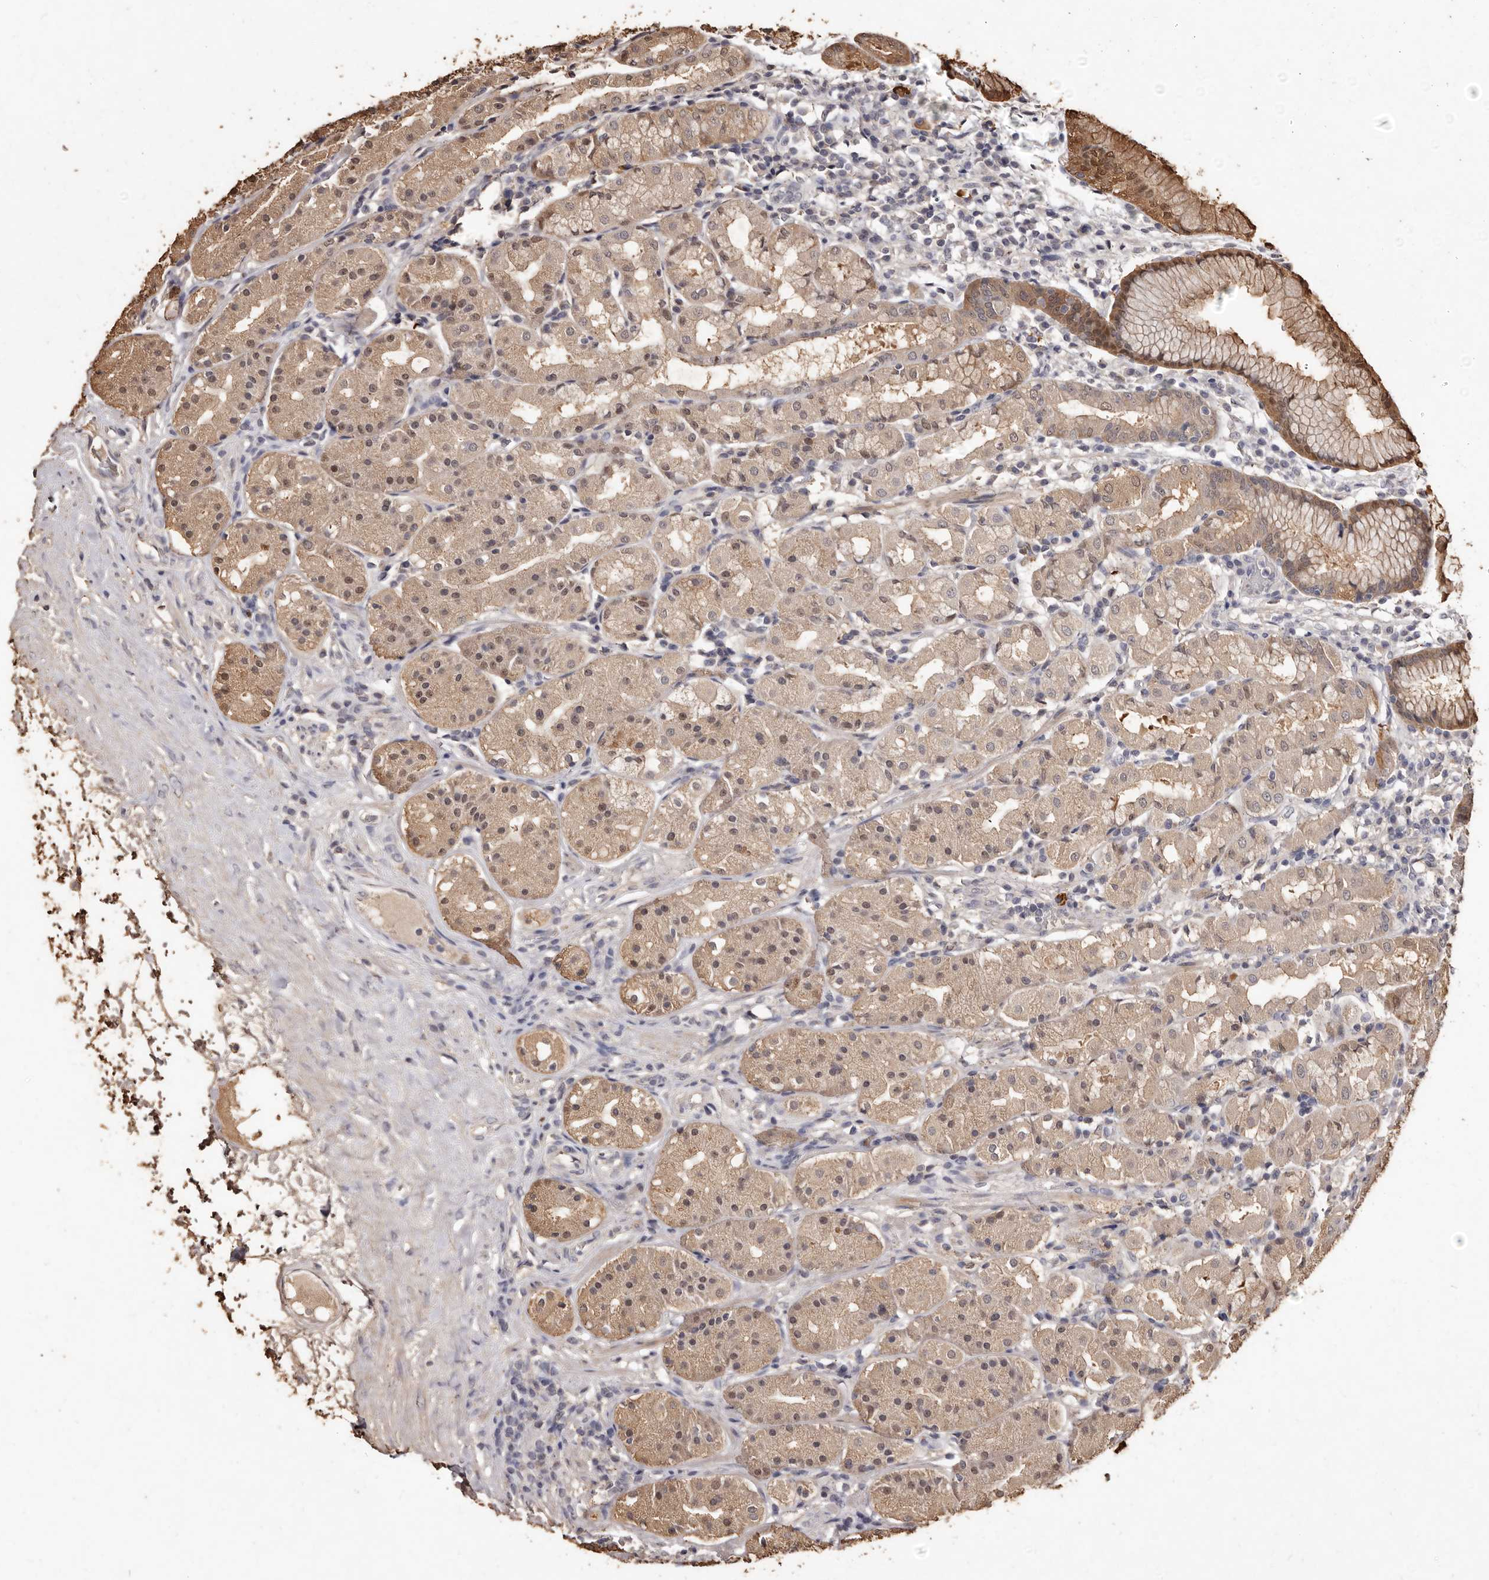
{"staining": {"intensity": "moderate", "quantity": ">75%", "location": "cytoplasmic/membranous,nuclear"}, "tissue": "stomach", "cell_type": "Glandular cells", "image_type": "normal", "snomed": [{"axis": "morphology", "description": "Normal tissue, NOS"}, {"axis": "topography", "description": "Stomach, lower"}], "caption": "An immunohistochemistry histopathology image of benign tissue is shown. Protein staining in brown labels moderate cytoplasmic/membranous,nuclear positivity in stomach within glandular cells.", "gene": "INAVA", "patient": {"sex": "female", "age": 56}}